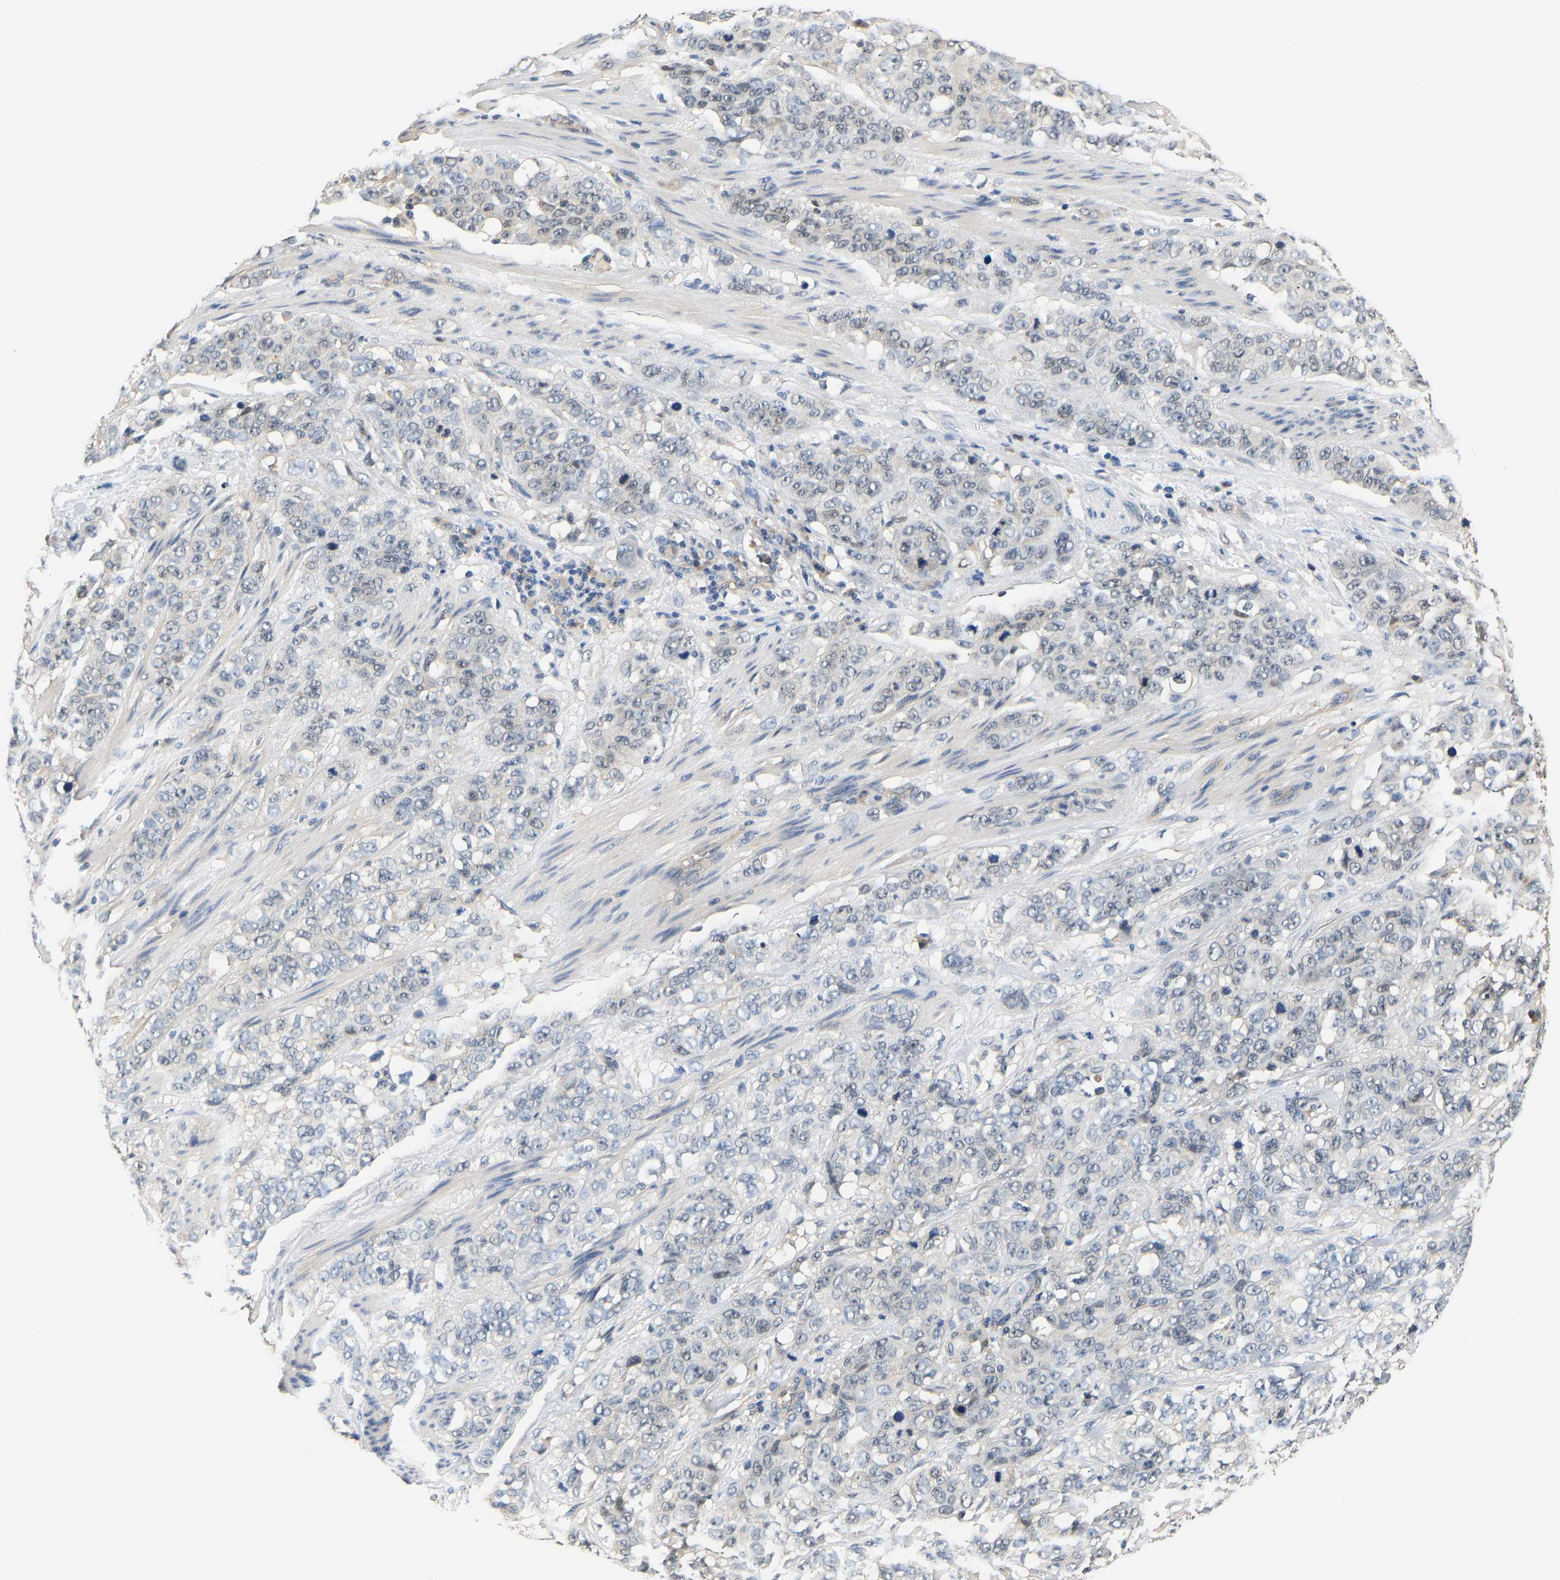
{"staining": {"intensity": "negative", "quantity": "none", "location": "none"}, "tissue": "stomach cancer", "cell_type": "Tumor cells", "image_type": "cancer", "snomed": [{"axis": "morphology", "description": "Adenocarcinoma, NOS"}, {"axis": "topography", "description": "Stomach"}], "caption": "Immunohistochemistry image of human adenocarcinoma (stomach) stained for a protein (brown), which displays no expression in tumor cells. Brightfield microscopy of IHC stained with DAB (3,3'-diaminobenzidine) (brown) and hematoxylin (blue), captured at high magnification.", "gene": "ARHGEF12", "patient": {"sex": "male", "age": 48}}